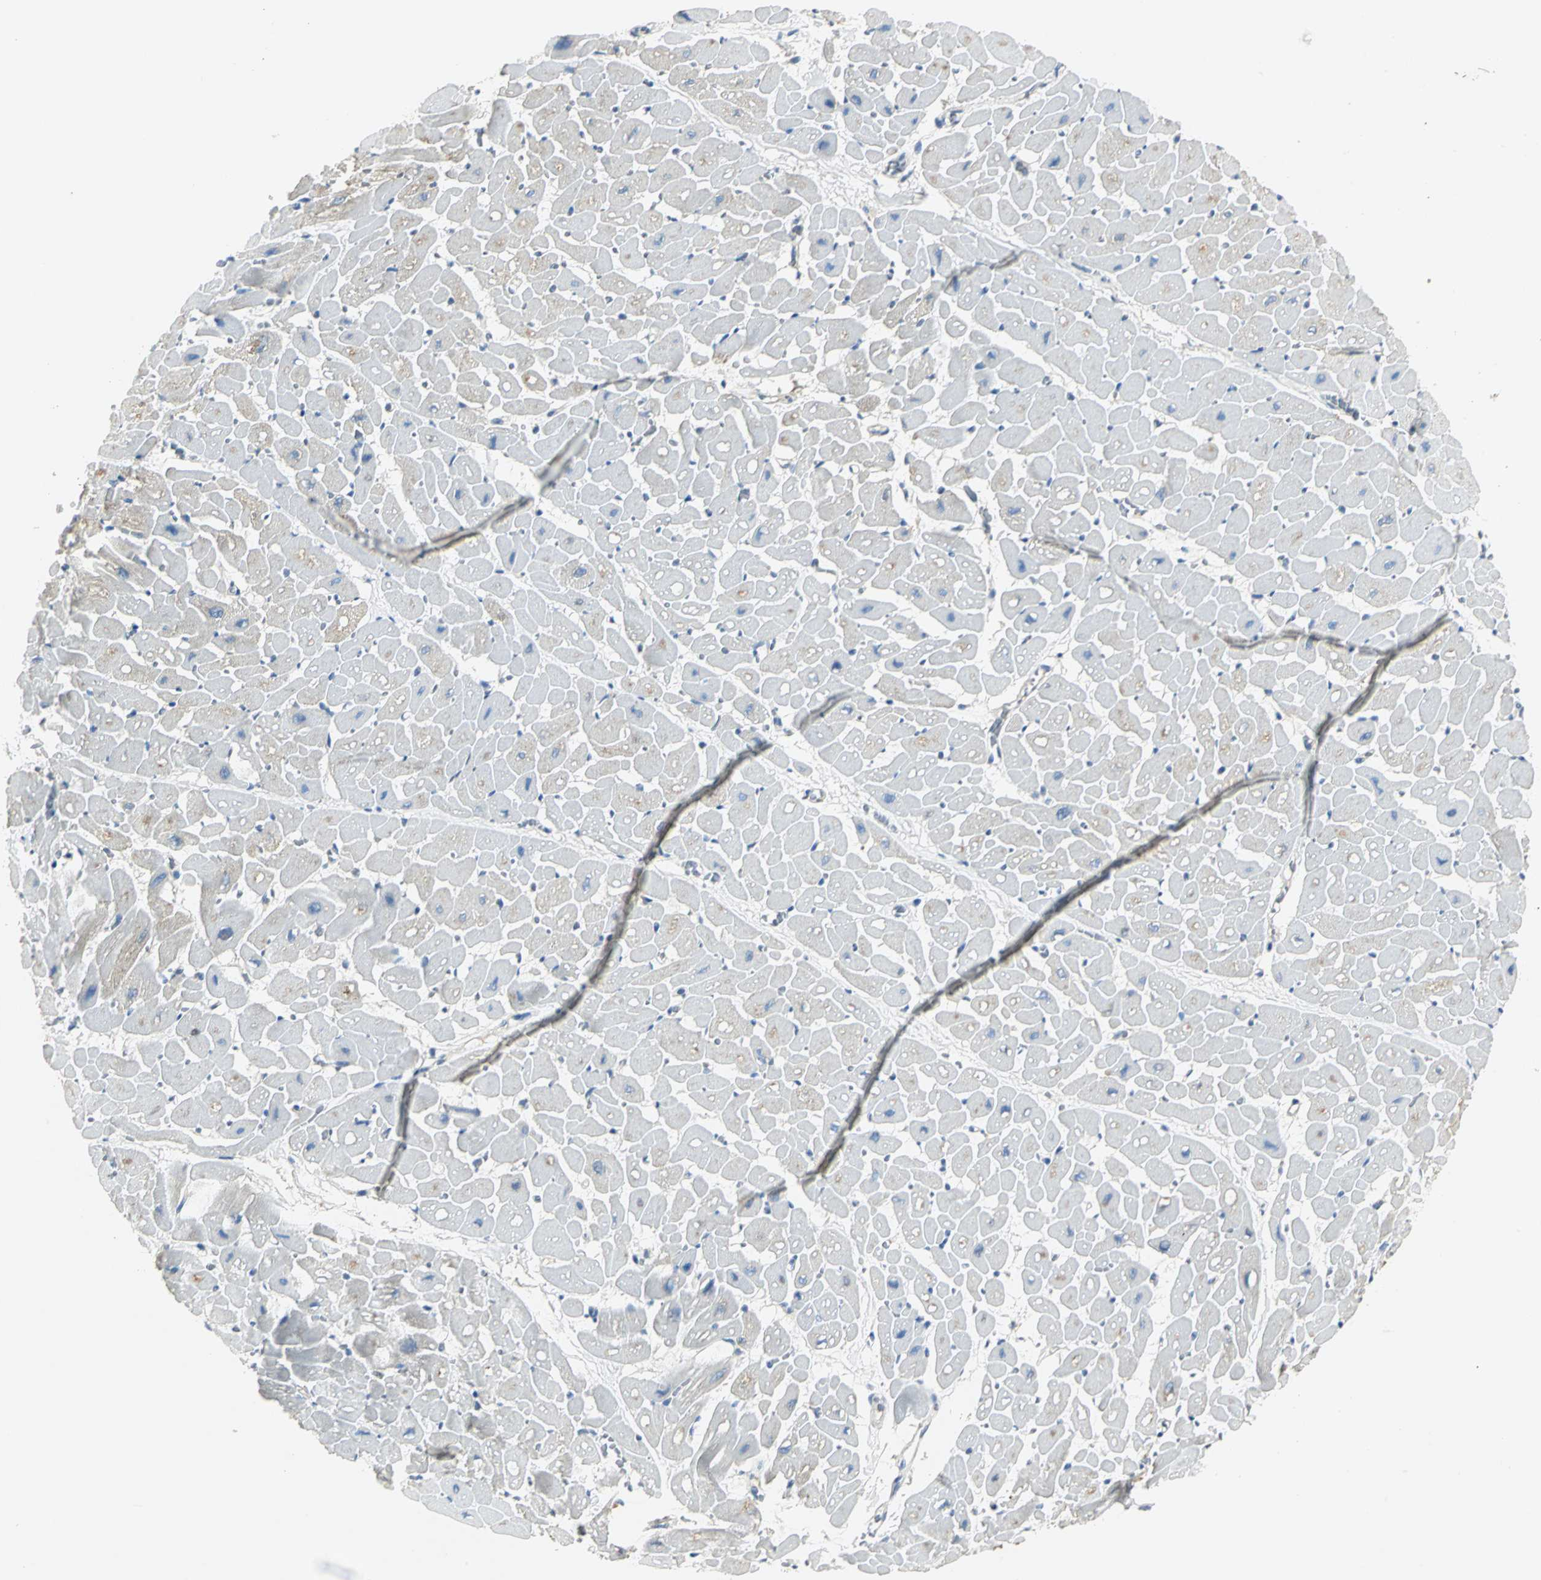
{"staining": {"intensity": "weak", "quantity": "<25%", "location": "cytoplasmic/membranous"}, "tissue": "heart muscle", "cell_type": "Cardiomyocytes", "image_type": "normal", "snomed": [{"axis": "morphology", "description": "Normal tissue, NOS"}, {"axis": "topography", "description": "Heart"}], "caption": "Heart muscle stained for a protein using IHC exhibits no expression cardiomyocytes.", "gene": "RIPOR1", "patient": {"sex": "male", "age": 45}}